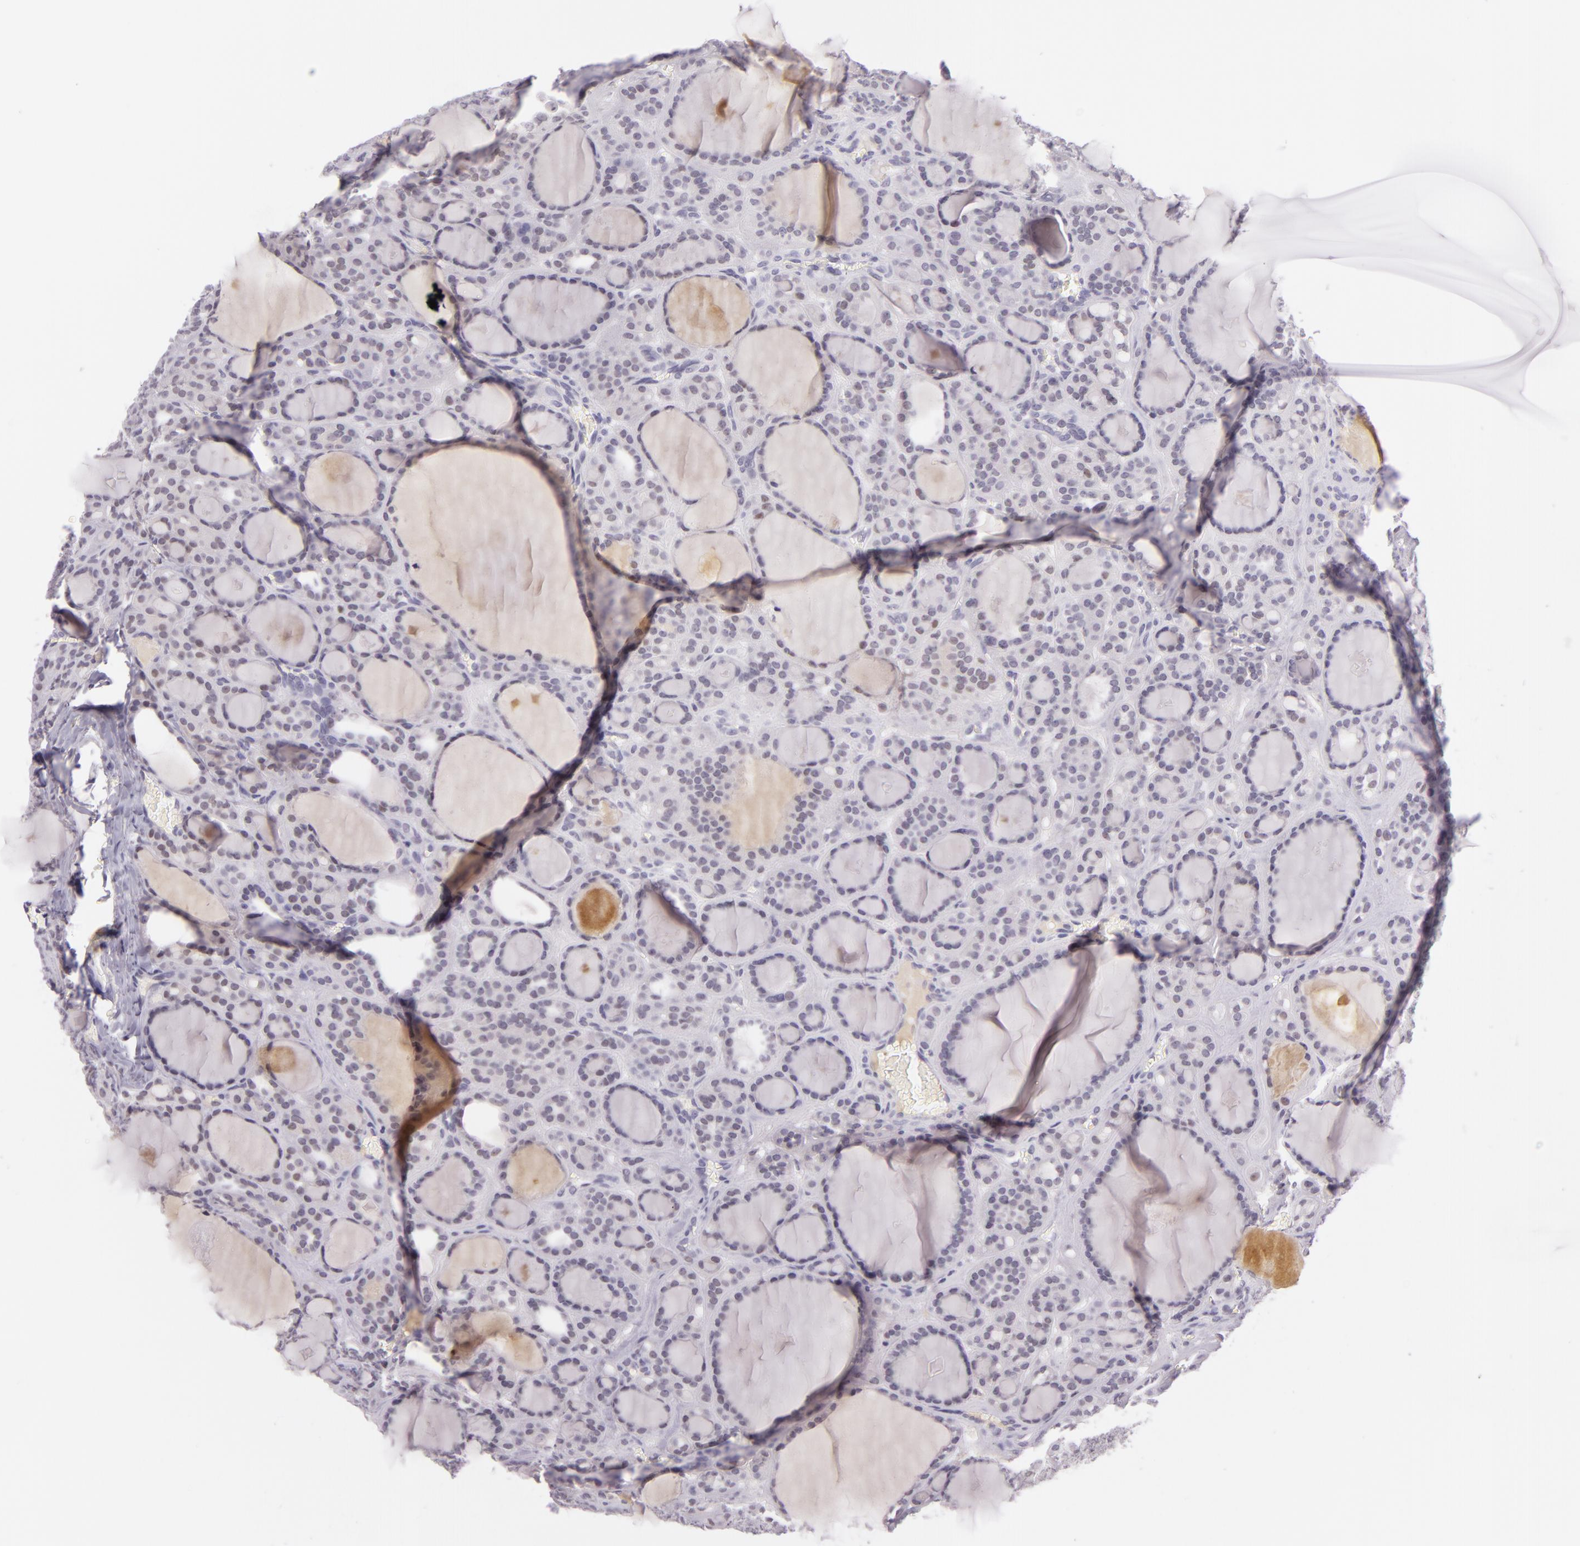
{"staining": {"intensity": "negative", "quantity": "none", "location": "none"}, "tissue": "thyroid cancer", "cell_type": "Tumor cells", "image_type": "cancer", "snomed": [{"axis": "morphology", "description": "Follicular adenoma carcinoma, NOS"}, {"axis": "topography", "description": "Thyroid gland"}], "caption": "IHC image of human thyroid cancer stained for a protein (brown), which reveals no positivity in tumor cells.", "gene": "CHEK2", "patient": {"sex": "female", "age": 71}}